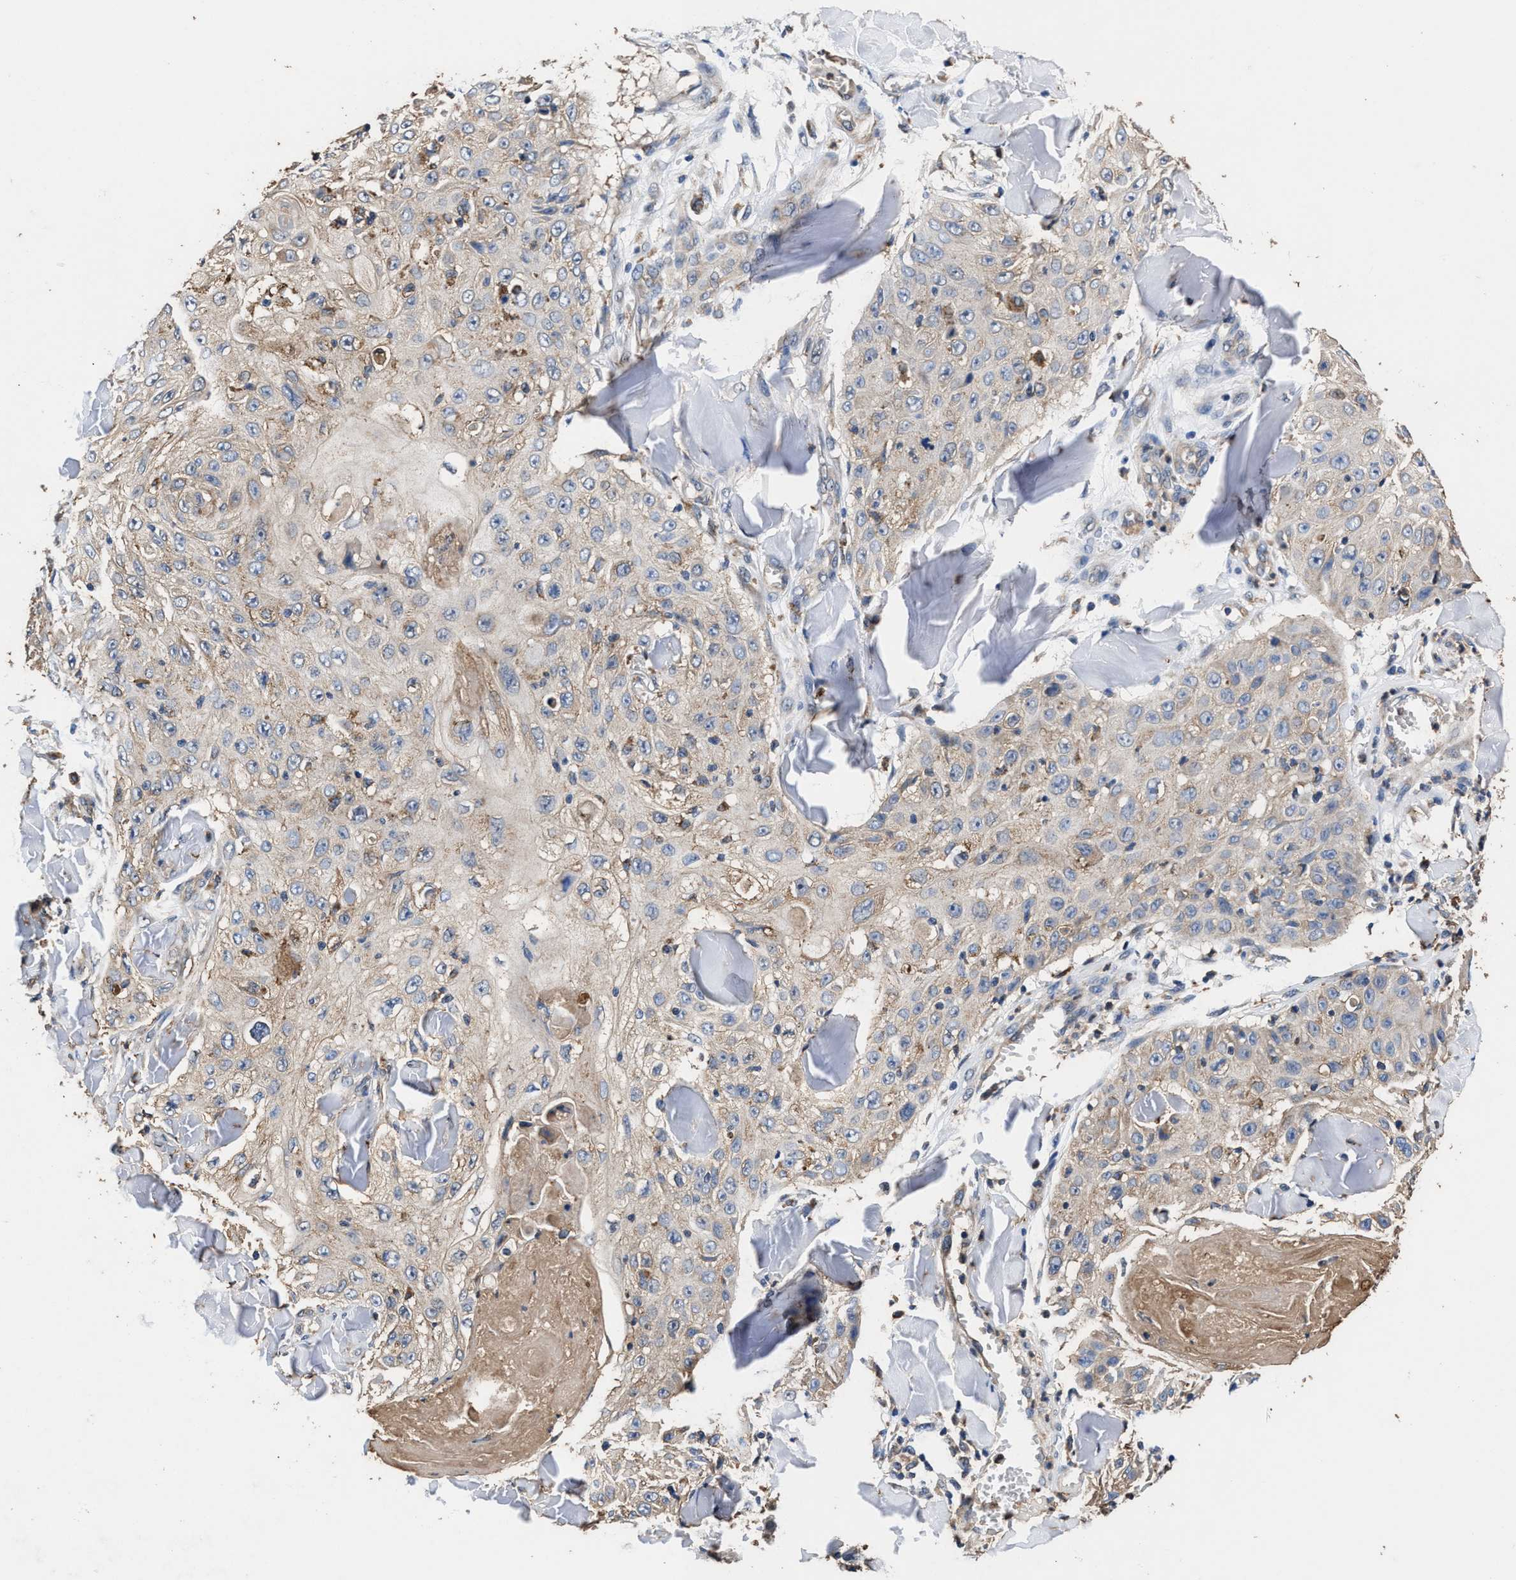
{"staining": {"intensity": "negative", "quantity": "none", "location": "none"}, "tissue": "skin cancer", "cell_type": "Tumor cells", "image_type": "cancer", "snomed": [{"axis": "morphology", "description": "Squamous cell carcinoma, NOS"}, {"axis": "topography", "description": "Skin"}], "caption": "The immunohistochemistry (IHC) micrograph has no significant staining in tumor cells of squamous cell carcinoma (skin) tissue.", "gene": "ACLY", "patient": {"sex": "male", "age": 86}}